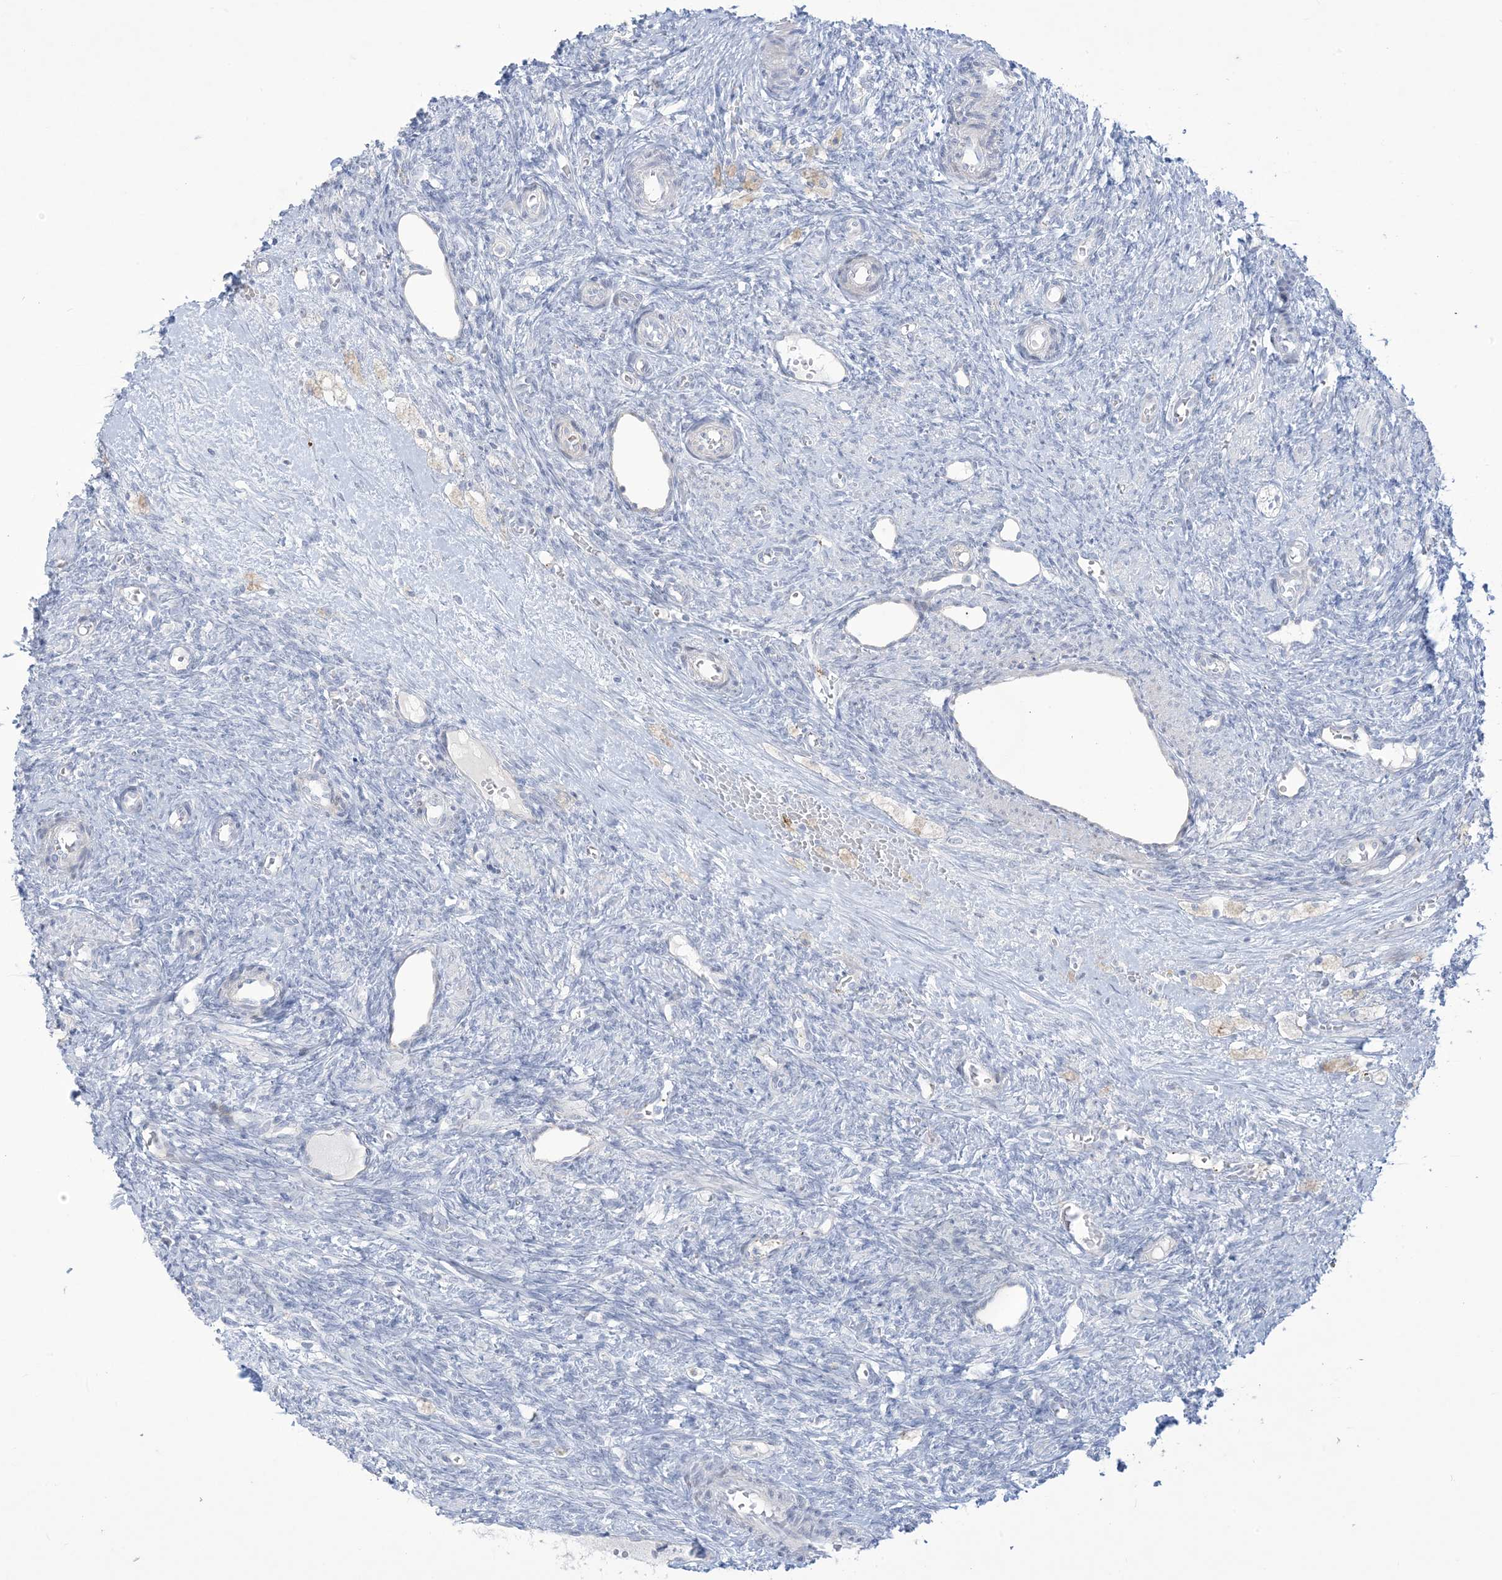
{"staining": {"intensity": "negative", "quantity": "none", "location": "none"}, "tissue": "ovary", "cell_type": "Follicle cells", "image_type": "normal", "snomed": [{"axis": "morphology", "description": "Normal tissue, NOS"}, {"axis": "topography", "description": "Ovary"}], "caption": "Immunohistochemical staining of normal ovary exhibits no significant staining in follicle cells. (Immunohistochemistry, brightfield microscopy, high magnification).", "gene": "B3GNT7", "patient": {"sex": "female", "age": 41}}